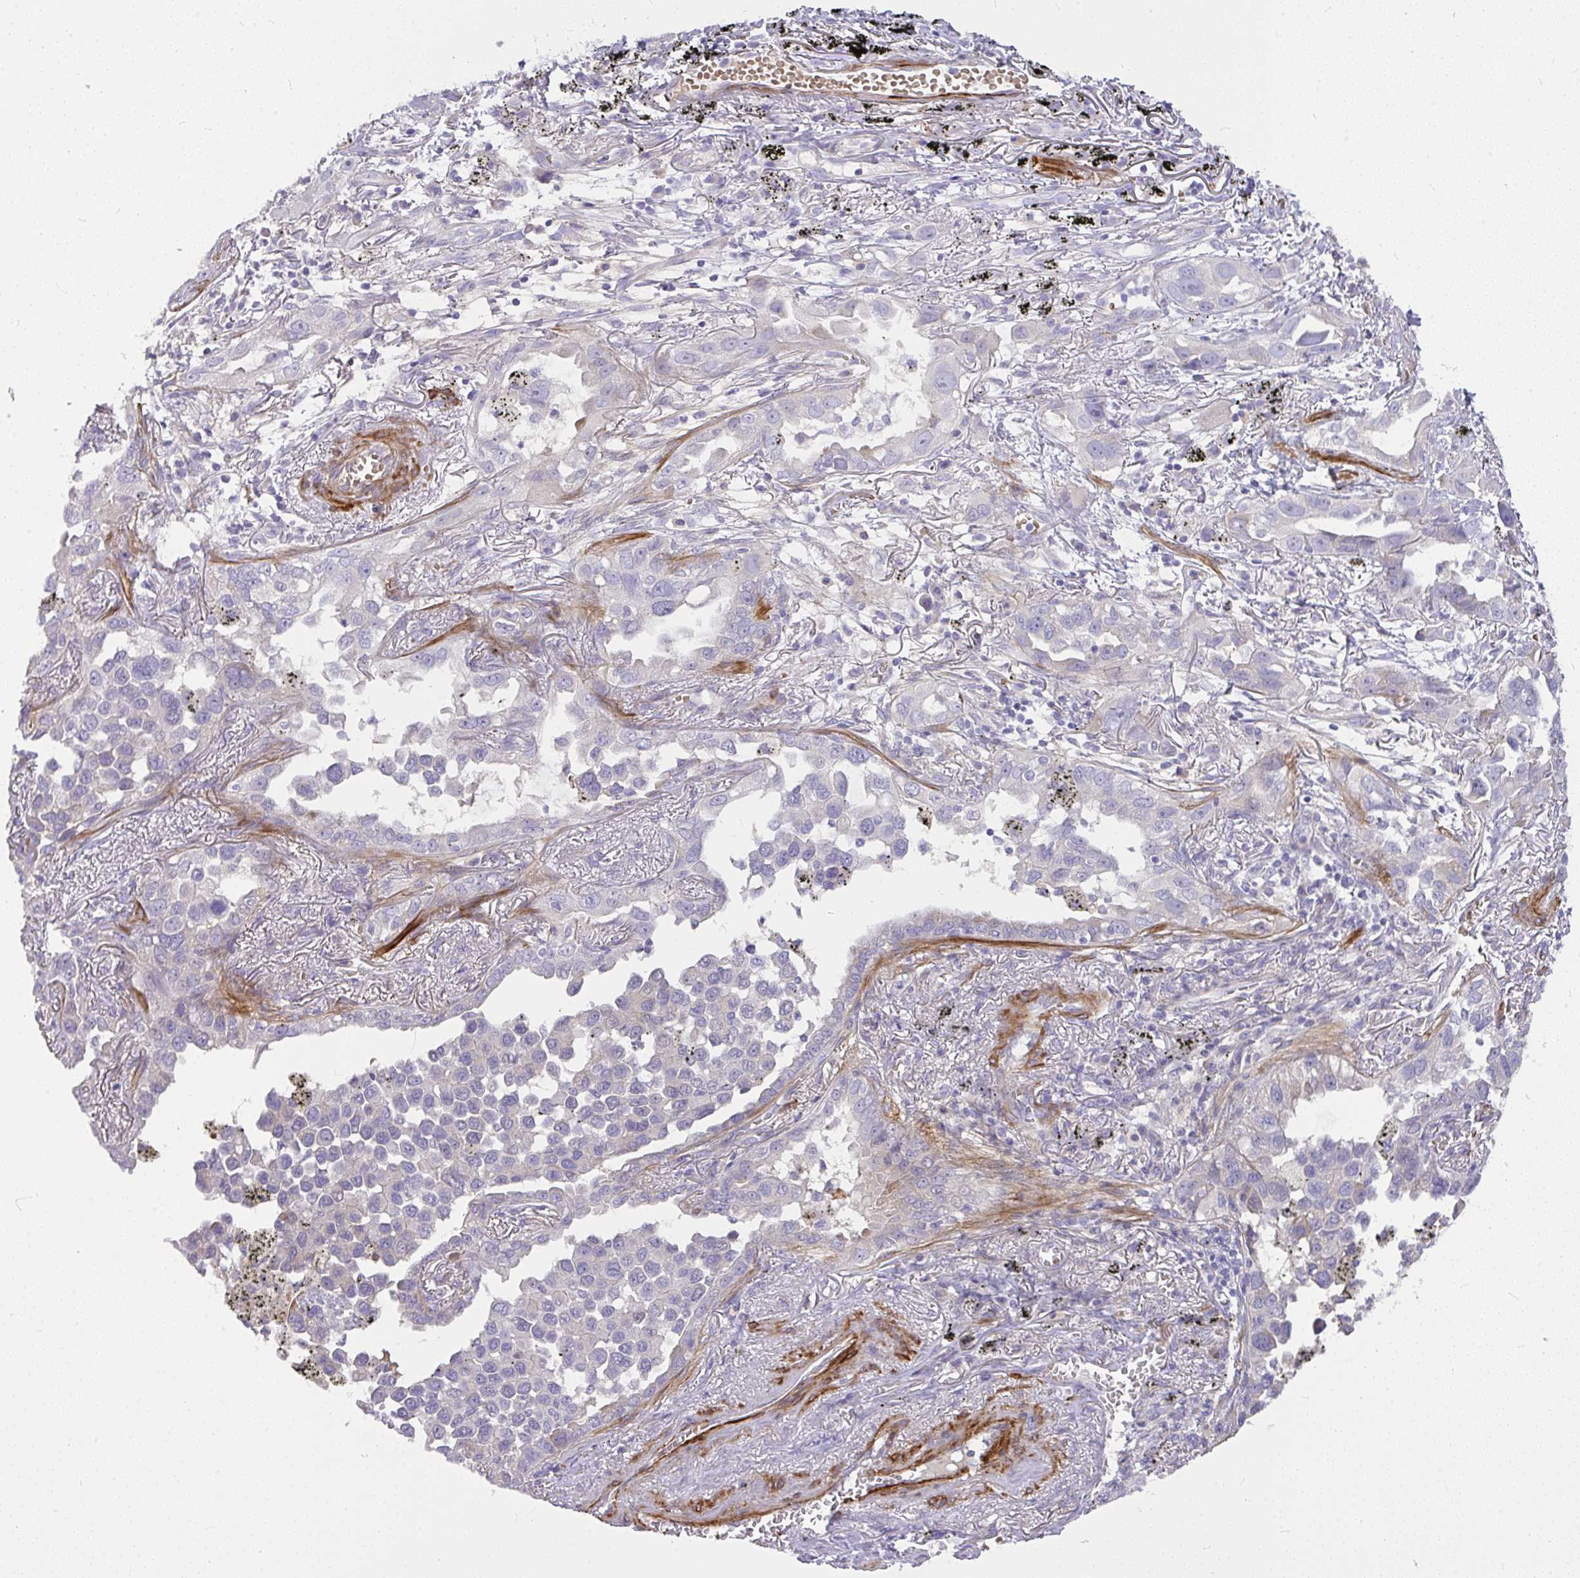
{"staining": {"intensity": "negative", "quantity": "none", "location": "none"}, "tissue": "lung cancer", "cell_type": "Tumor cells", "image_type": "cancer", "snomed": [{"axis": "morphology", "description": "Adenocarcinoma, NOS"}, {"axis": "topography", "description": "Lung"}], "caption": "Tumor cells are negative for protein expression in human lung cancer (adenocarcinoma). (Stains: DAB (3,3'-diaminobenzidine) immunohistochemistry with hematoxylin counter stain, Microscopy: brightfield microscopy at high magnification).", "gene": "MOCS1", "patient": {"sex": "male", "age": 67}}